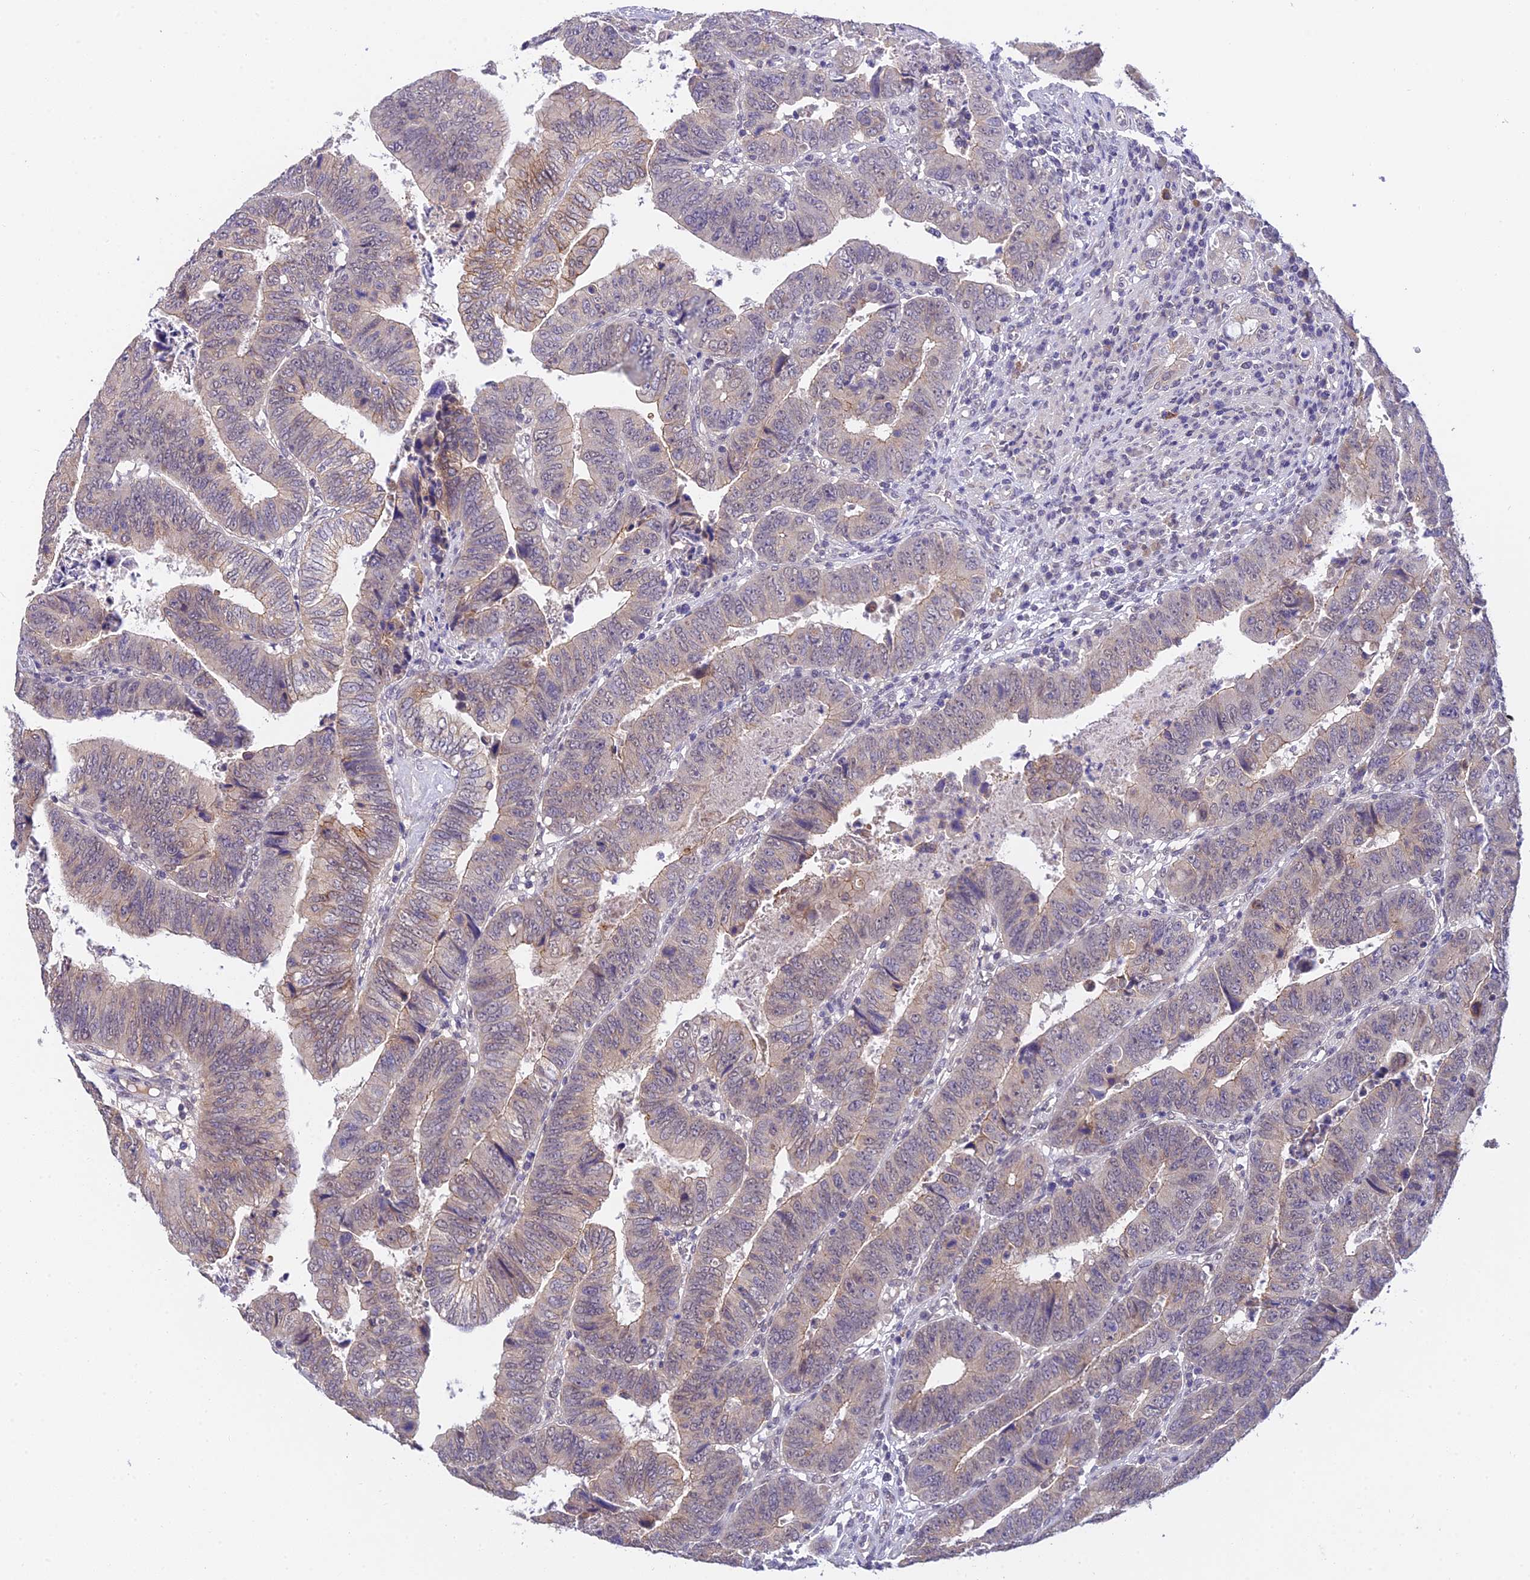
{"staining": {"intensity": "weak", "quantity": "<25%", "location": "cytoplasmic/membranous"}, "tissue": "colorectal cancer", "cell_type": "Tumor cells", "image_type": "cancer", "snomed": [{"axis": "morphology", "description": "Normal tissue, NOS"}, {"axis": "morphology", "description": "Adenocarcinoma, NOS"}, {"axis": "topography", "description": "Rectum"}], "caption": "The image reveals no significant positivity in tumor cells of colorectal cancer (adenocarcinoma).", "gene": "HOXB1", "patient": {"sex": "female", "age": 65}}